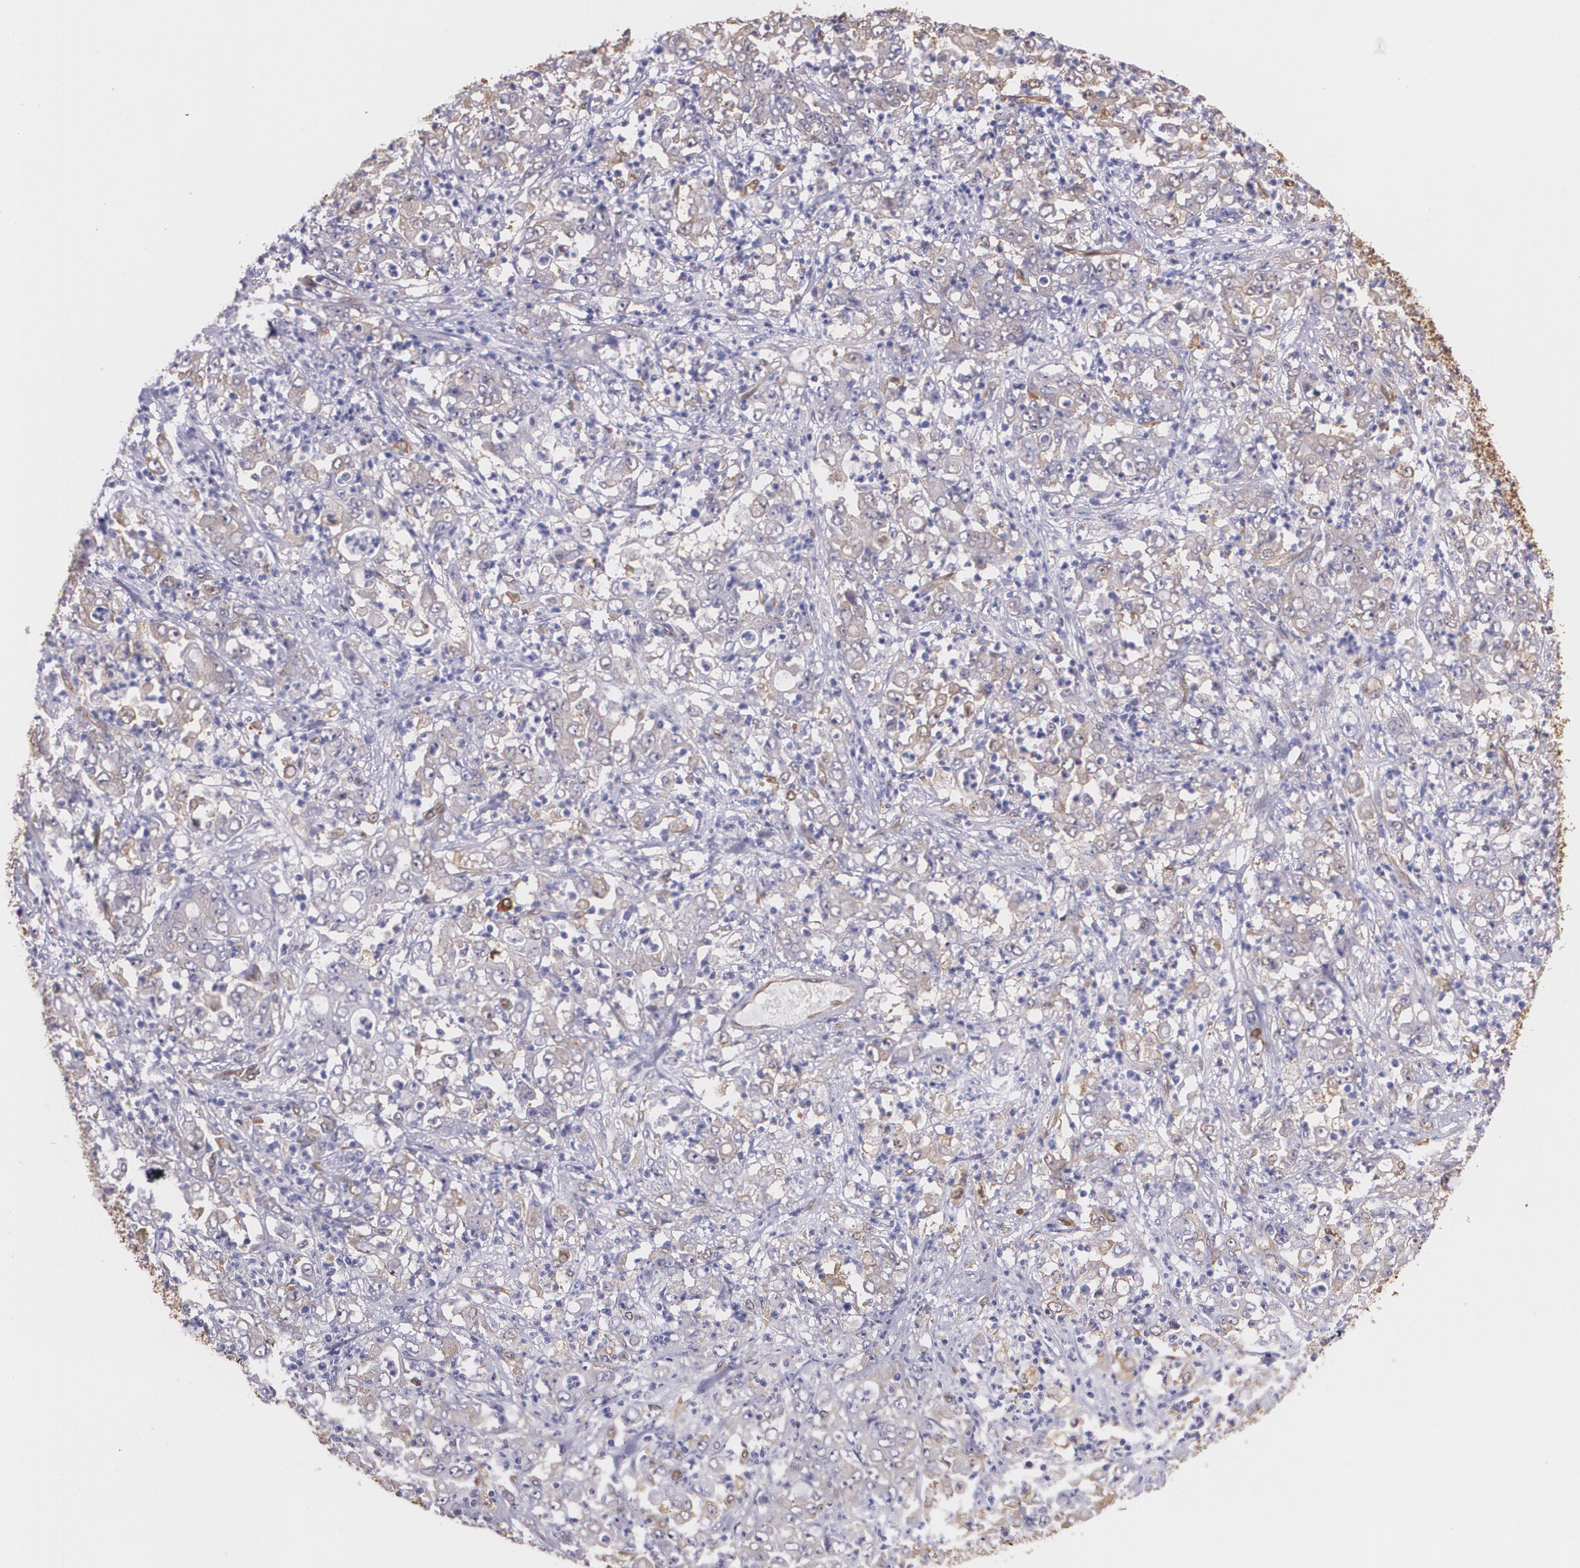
{"staining": {"intensity": "weak", "quantity": "25%-75%", "location": "cytoplasmic/membranous"}, "tissue": "stomach cancer", "cell_type": "Tumor cells", "image_type": "cancer", "snomed": [{"axis": "morphology", "description": "Adenocarcinoma, NOS"}, {"axis": "topography", "description": "Stomach, lower"}], "caption": "Tumor cells reveal weak cytoplasmic/membranous positivity in approximately 25%-75% of cells in stomach adenocarcinoma.", "gene": "MMP2", "patient": {"sex": "female", "age": 71}}